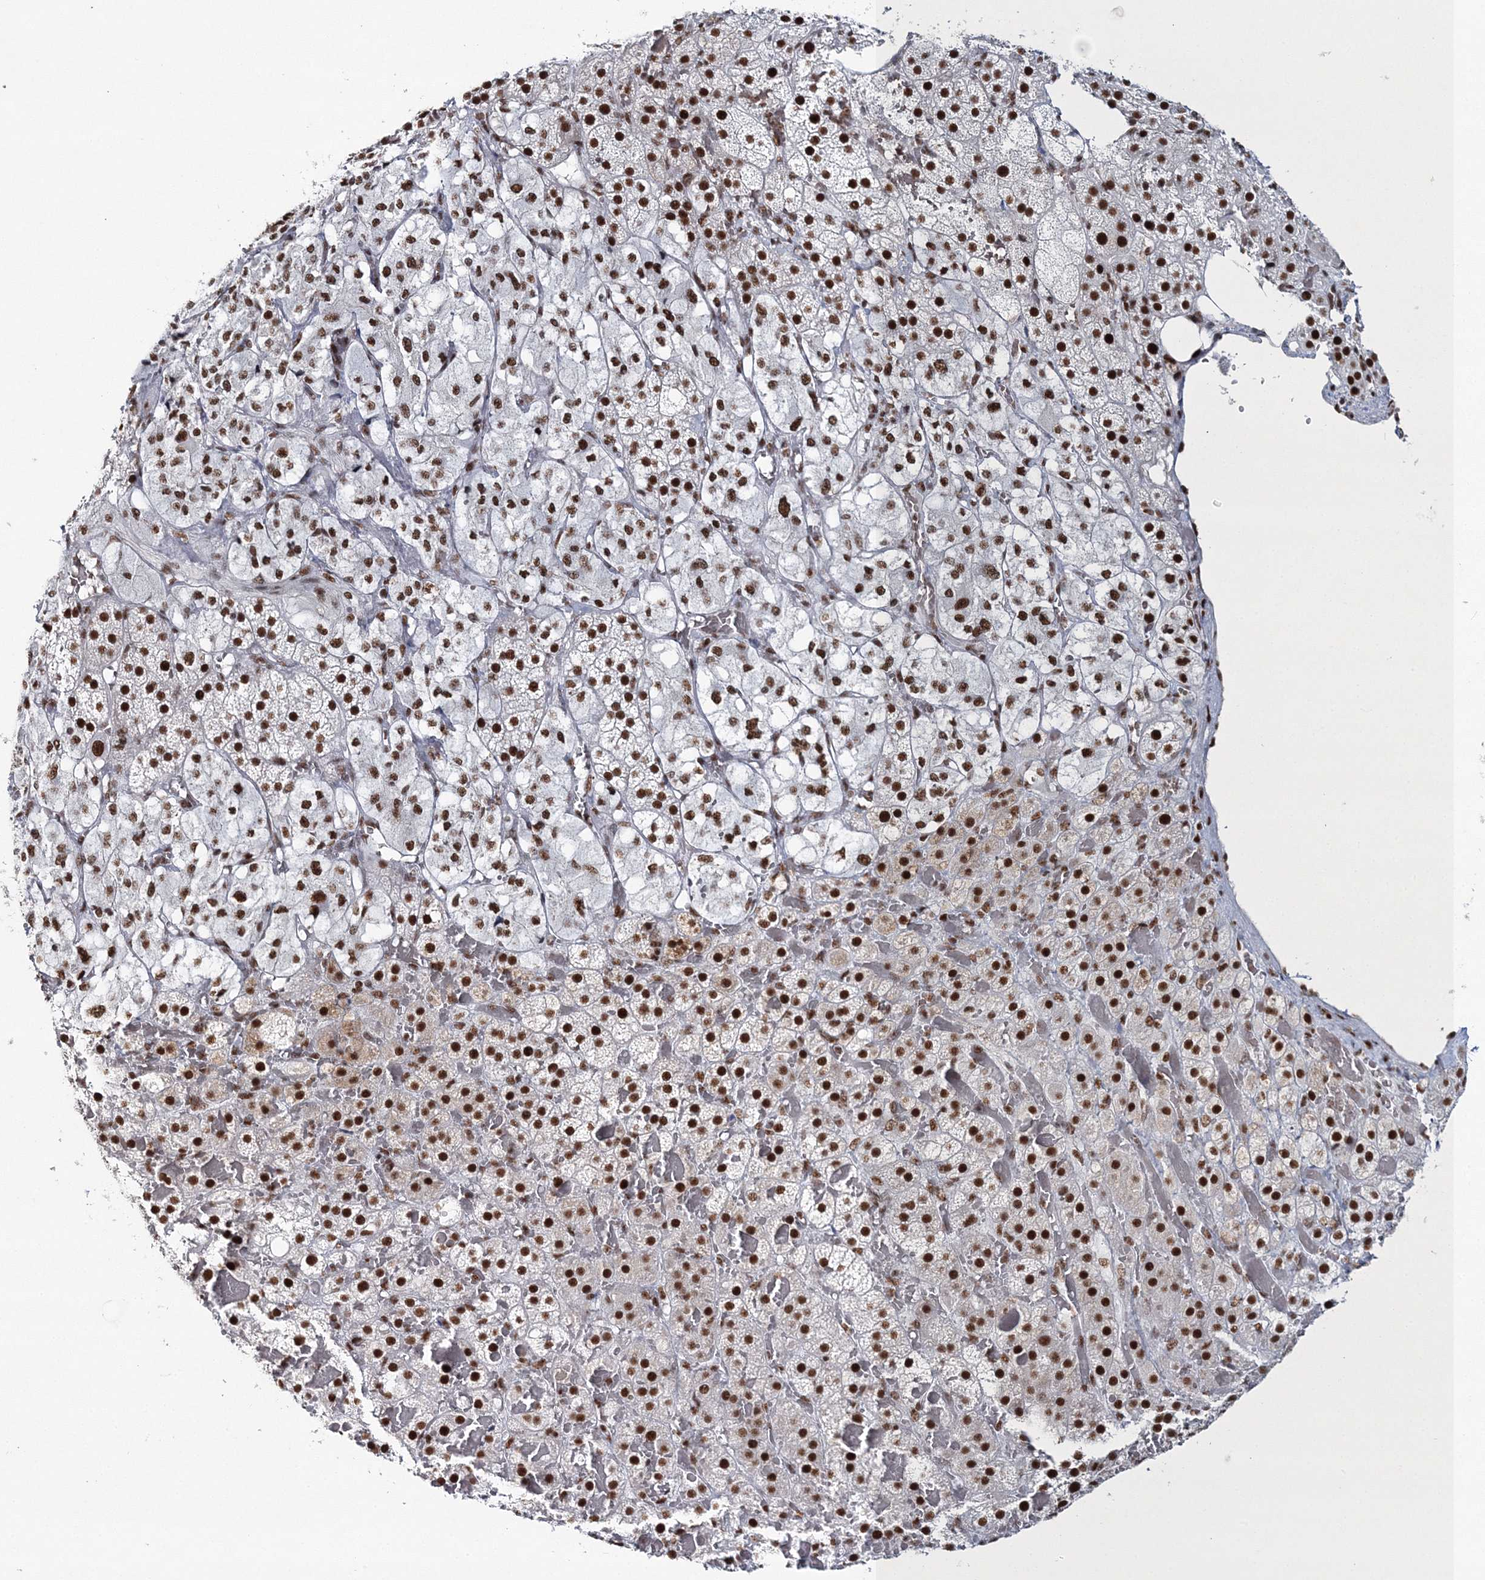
{"staining": {"intensity": "strong", "quantity": ">75%", "location": "nuclear"}, "tissue": "adrenal gland", "cell_type": "Glandular cells", "image_type": "normal", "snomed": [{"axis": "morphology", "description": "Normal tissue, NOS"}, {"axis": "topography", "description": "Adrenal gland"}], "caption": "Immunohistochemical staining of benign human adrenal gland shows strong nuclear protein staining in about >75% of glandular cells. (Brightfield microscopy of DAB IHC at high magnification).", "gene": "ENSG00000290315", "patient": {"sex": "female", "age": 59}}